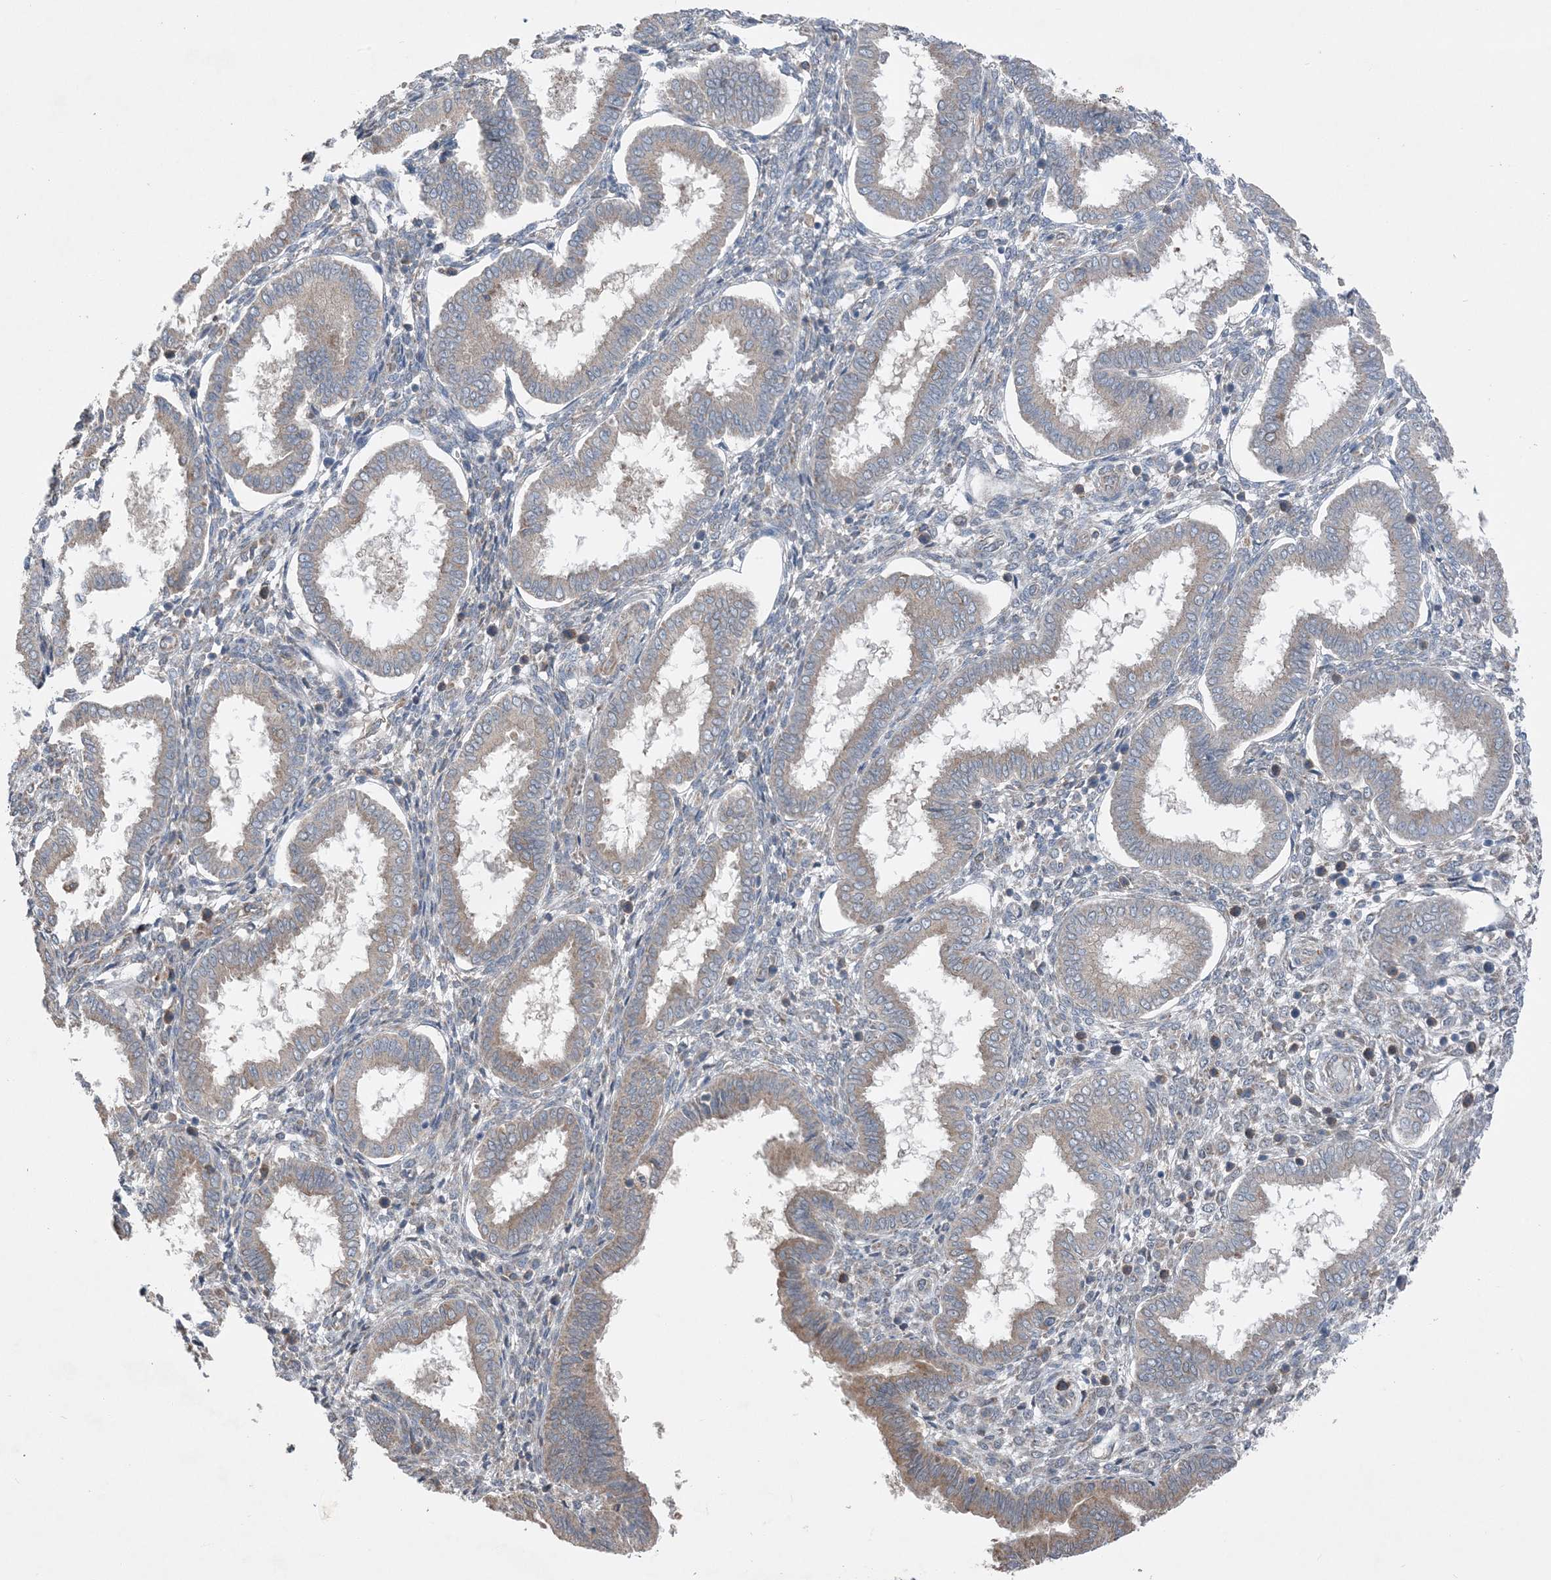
{"staining": {"intensity": "negative", "quantity": "none", "location": "none"}, "tissue": "endometrium", "cell_type": "Cells in endometrial stroma", "image_type": "normal", "snomed": [{"axis": "morphology", "description": "Normal tissue, NOS"}, {"axis": "topography", "description": "Endometrium"}], "caption": "IHC photomicrograph of unremarkable endometrium stained for a protein (brown), which displays no staining in cells in endometrial stroma.", "gene": "DHX30", "patient": {"sex": "female", "age": 24}}